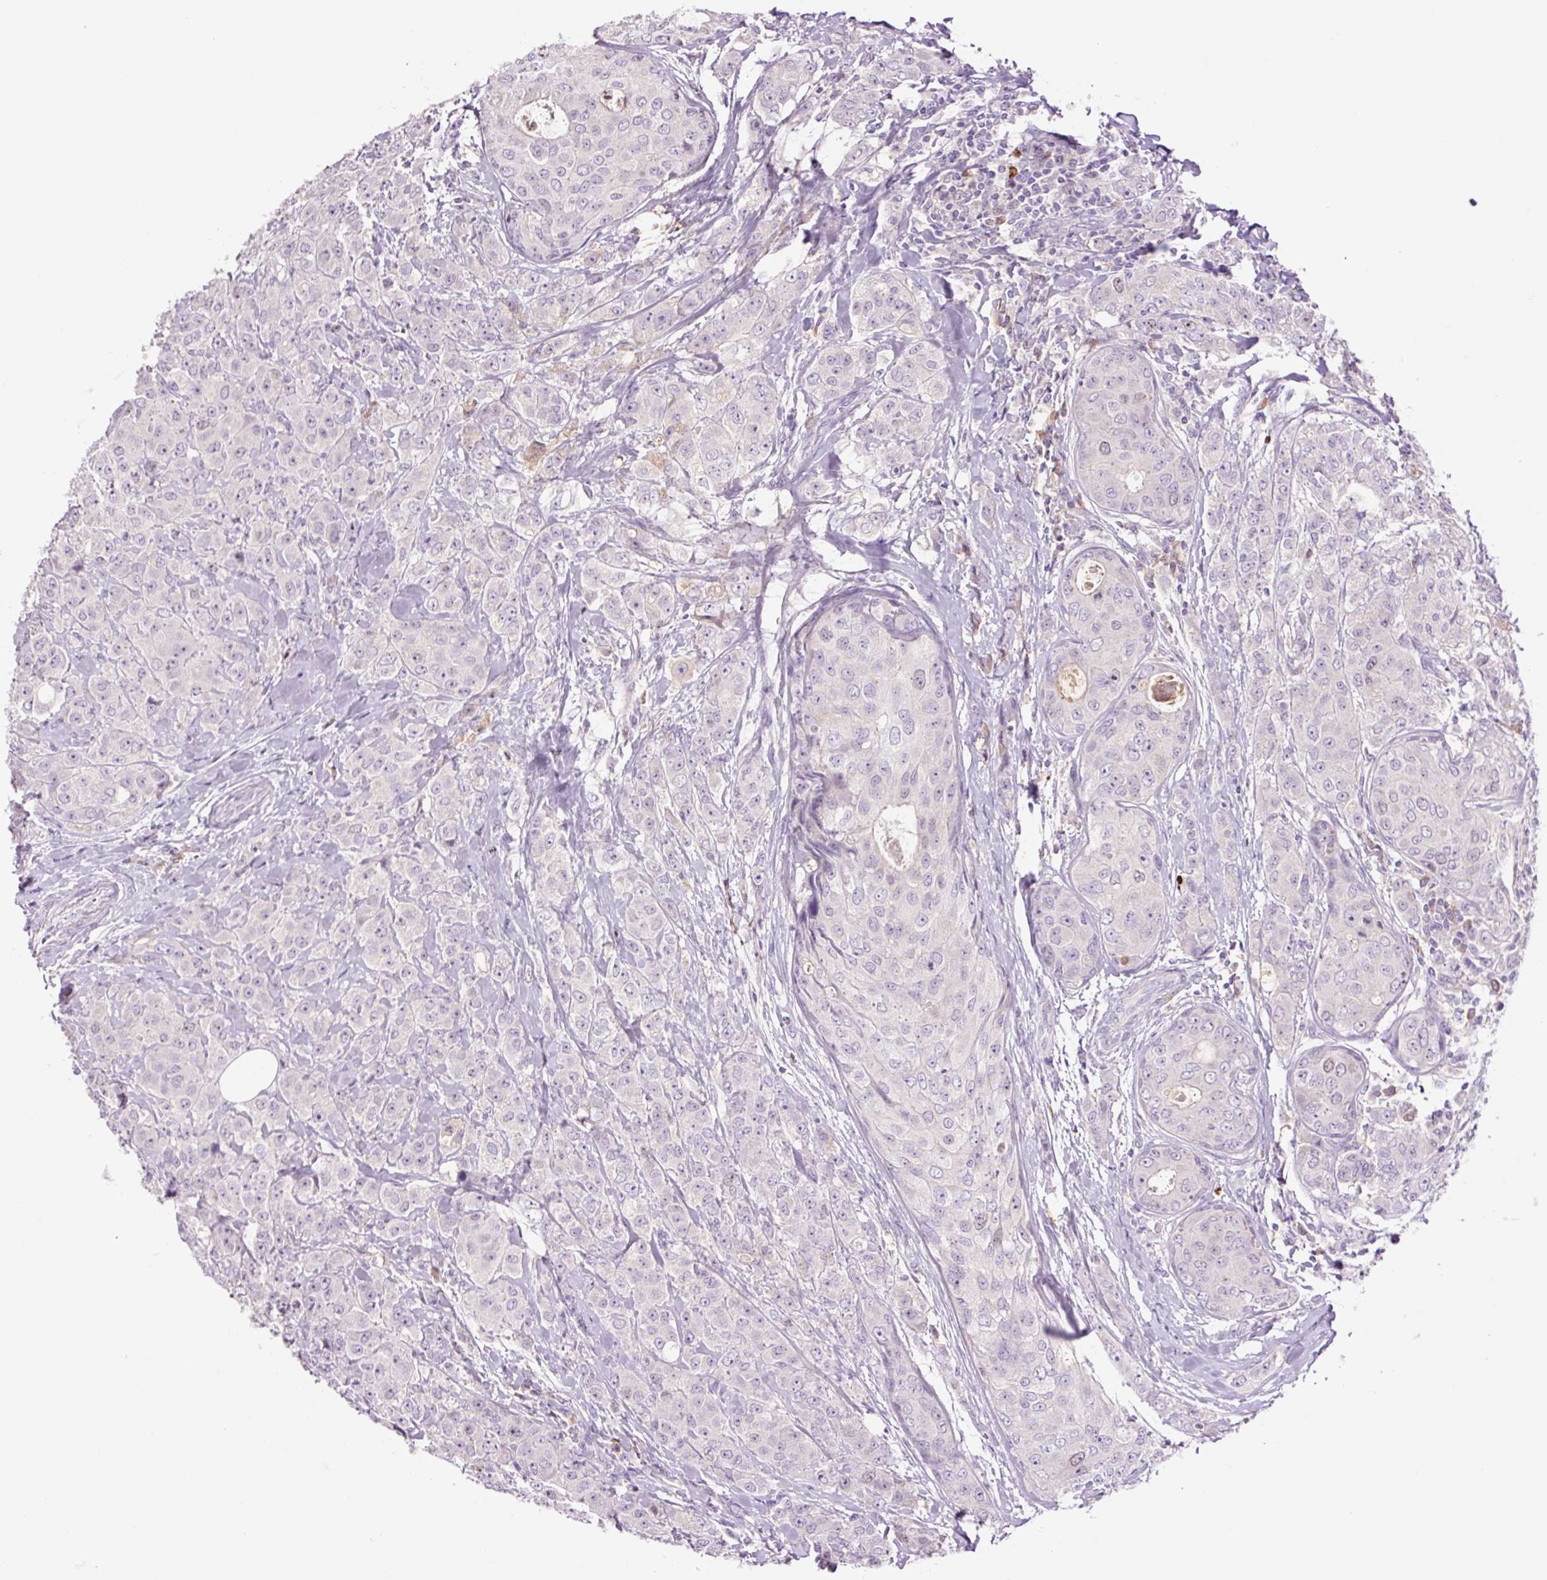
{"staining": {"intensity": "negative", "quantity": "none", "location": "none"}, "tissue": "breast cancer", "cell_type": "Tumor cells", "image_type": "cancer", "snomed": [{"axis": "morphology", "description": "Duct carcinoma"}, {"axis": "topography", "description": "Breast"}], "caption": "There is no significant expression in tumor cells of invasive ductal carcinoma (breast). (Brightfield microscopy of DAB (3,3'-diaminobenzidine) immunohistochemistry at high magnification).", "gene": "DPPA4", "patient": {"sex": "female", "age": 43}}